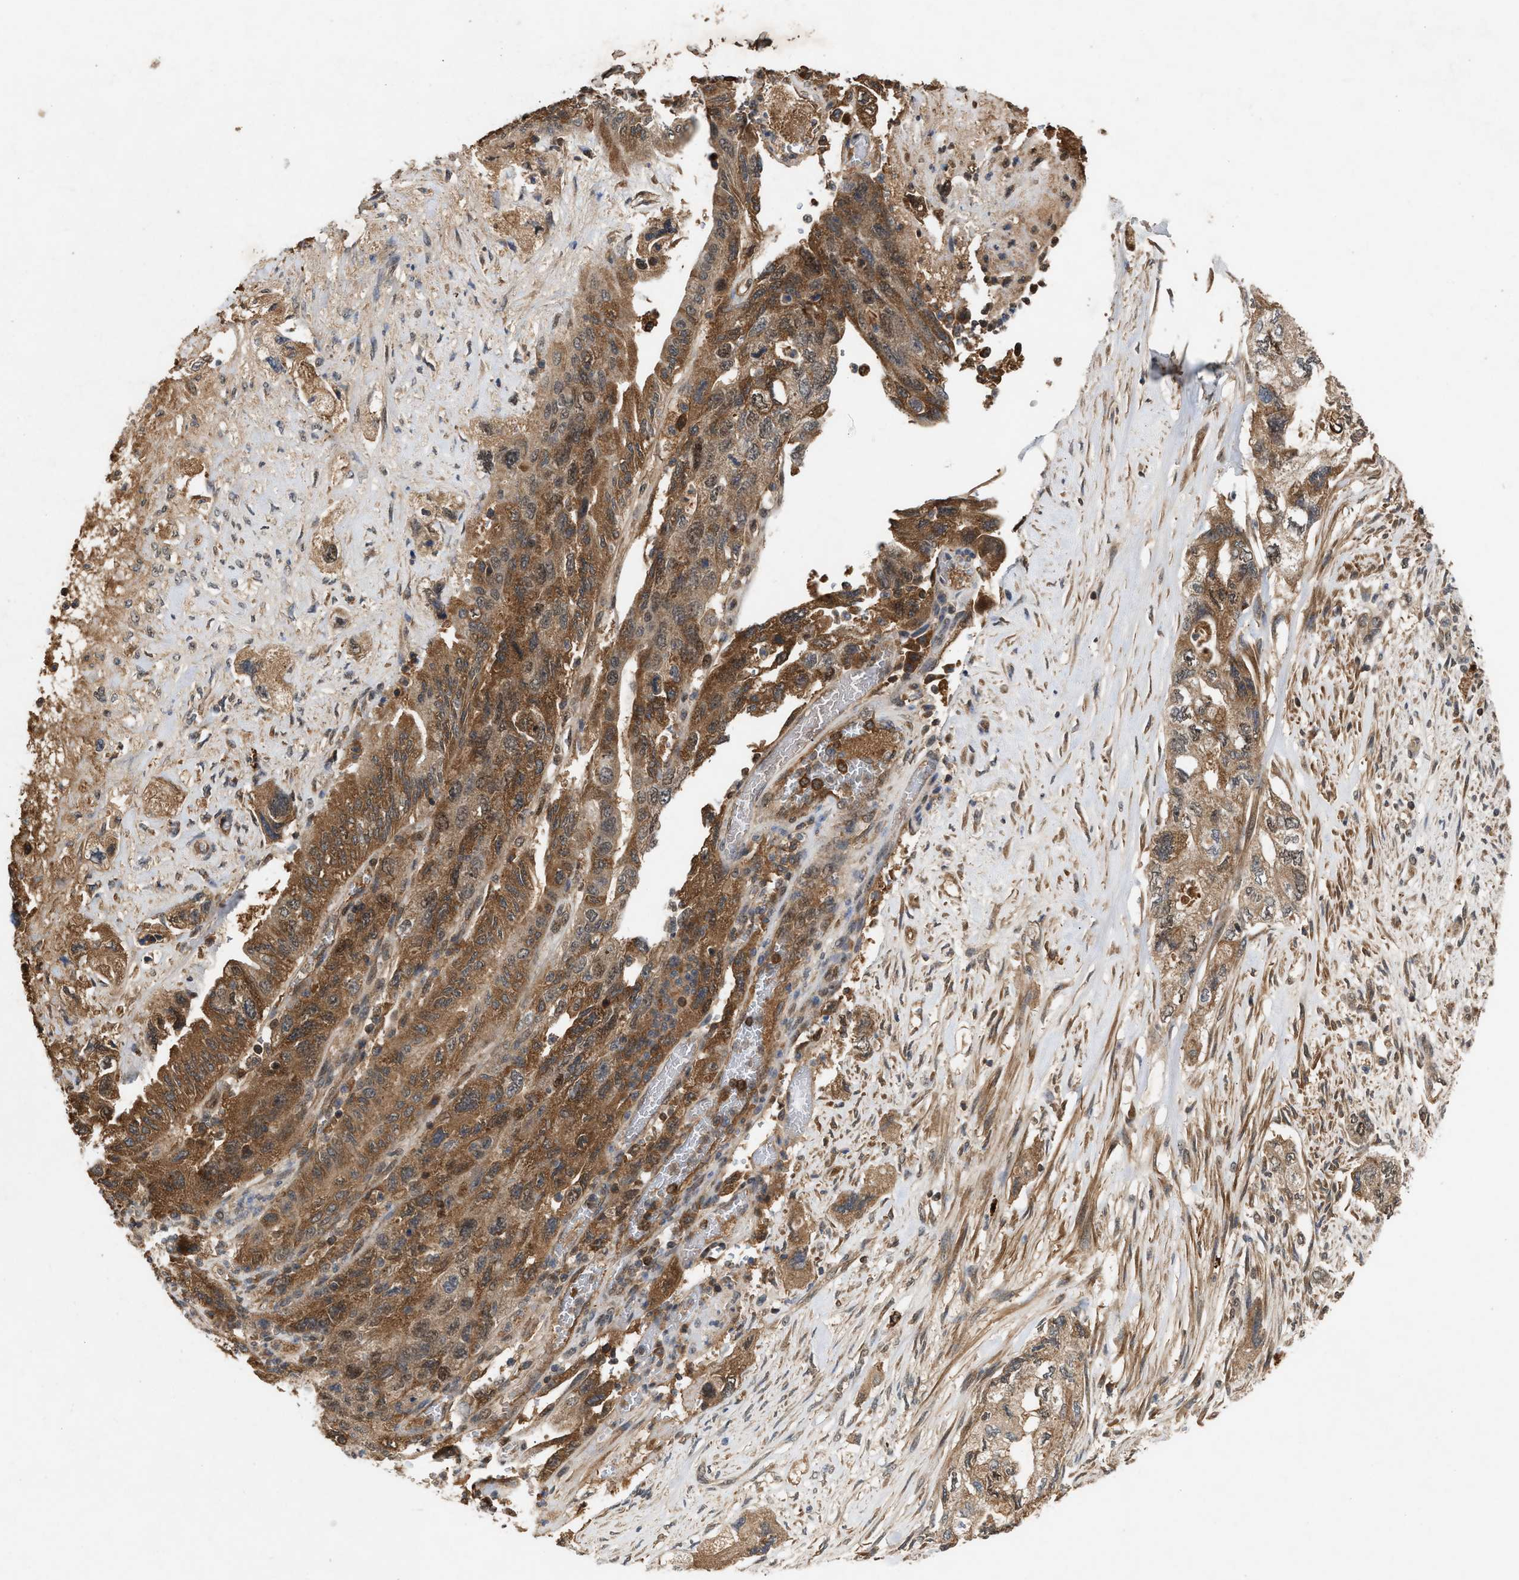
{"staining": {"intensity": "moderate", "quantity": ">75%", "location": "cytoplasmic/membranous,nuclear"}, "tissue": "pancreatic cancer", "cell_type": "Tumor cells", "image_type": "cancer", "snomed": [{"axis": "morphology", "description": "Adenocarcinoma, NOS"}, {"axis": "topography", "description": "Pancreas"}], "caption": "A micrograph of human pancreatic adenocarcinoma stained for a protein reveals moderate cytoplasmic/membranous and nuclear brown staining in tumor cells. The staining is performed using DAB (3,3'-diaminobenzidine) brown chromogen to label protein expression. The nuclei are counter-stained blue using hematoxylin.", "gene": "RUSC2", "patient": {"sex": "female", "age": 73}}